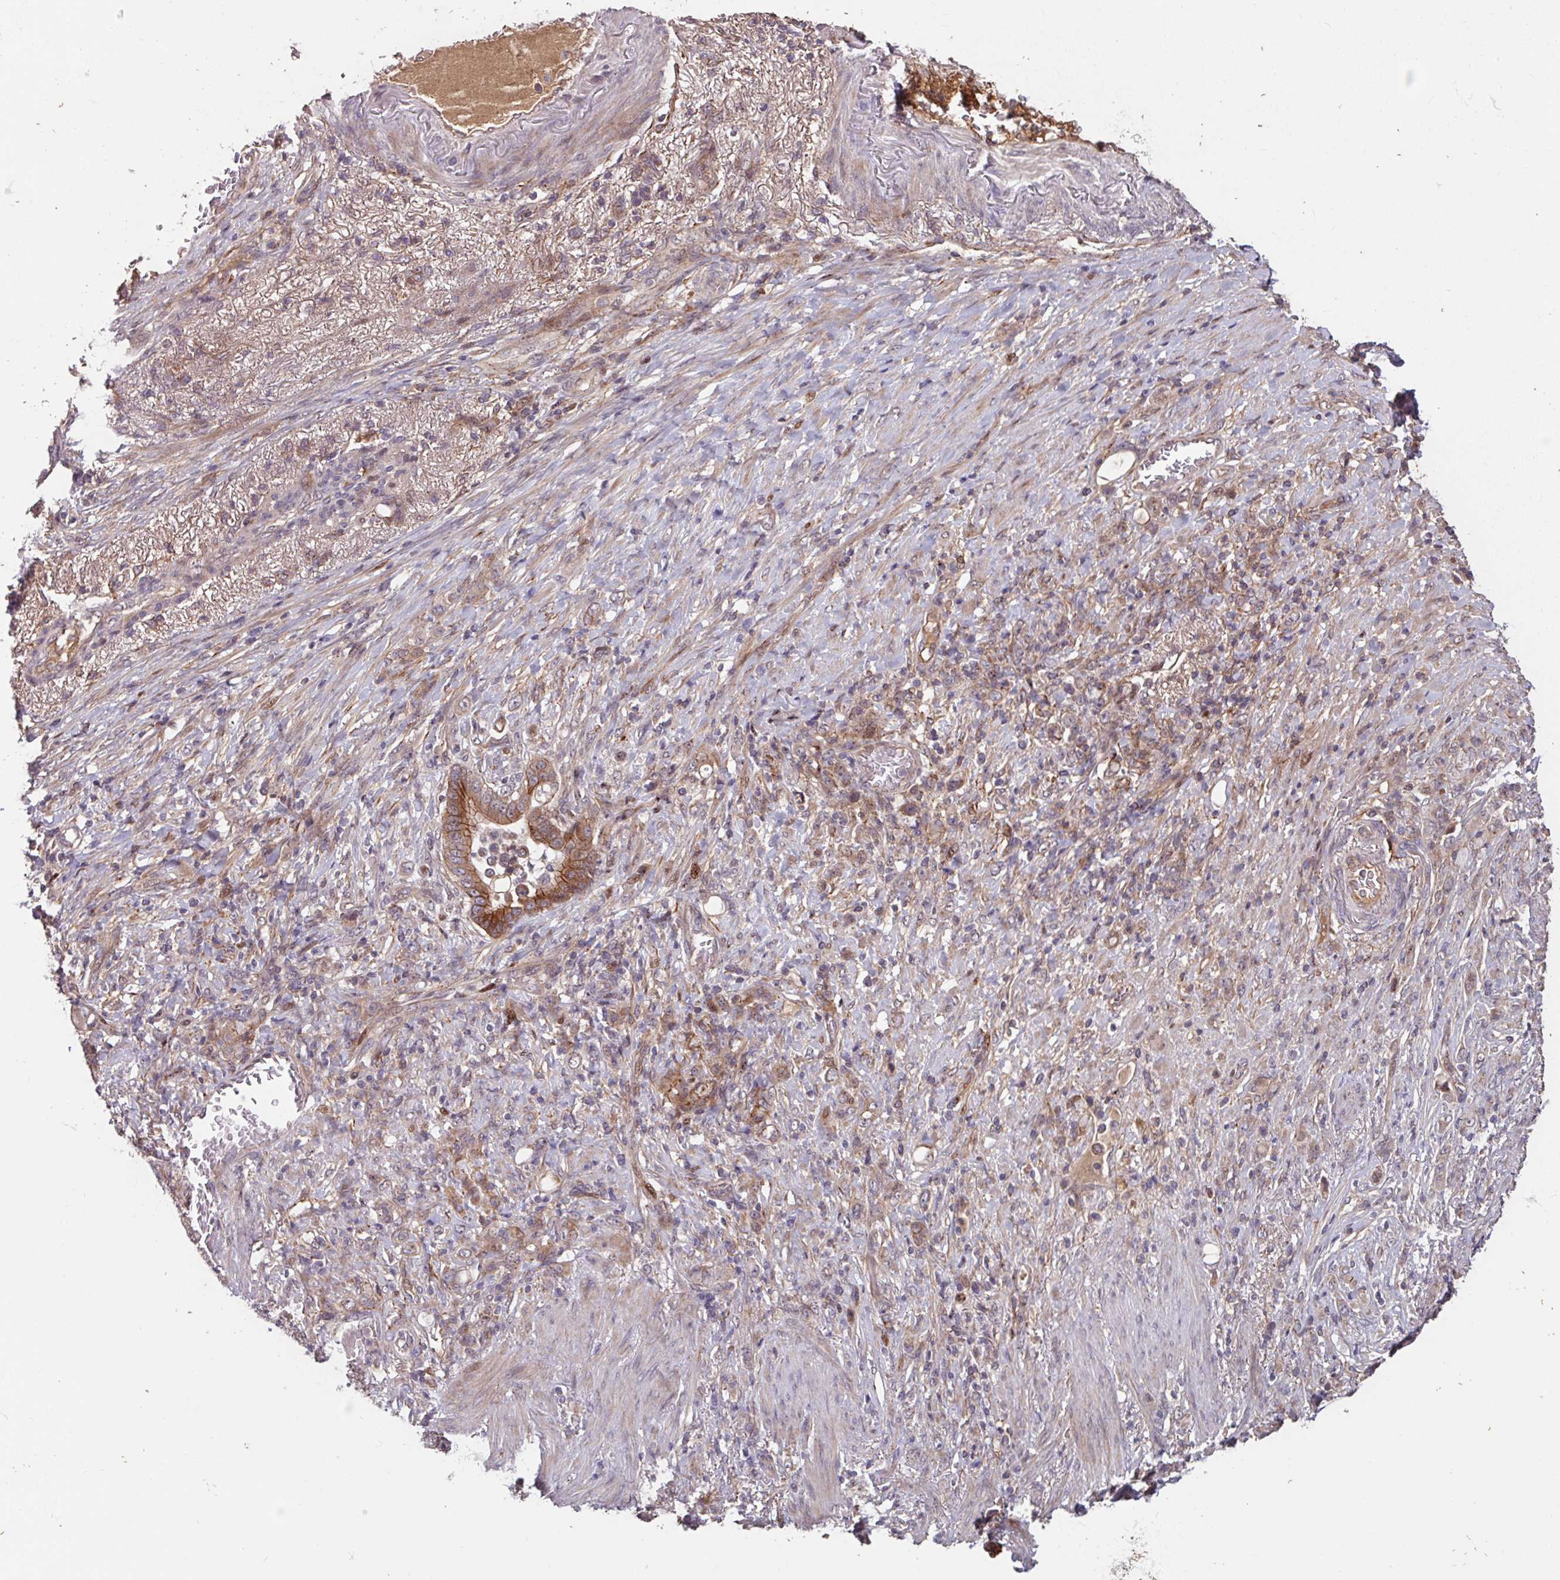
{"staining": {"intensity": "weak", "quantity": ">75%", "location": "cytoplasmic/membranous"}, "tissue": "stomach cancer", "cell_type": "Tumor cells", "image_type": "cancer", "snomed": [{"axis": "morphology", "description": "Adenocarcinoma, NOS"}, {"axis": "topography", "description": "Stomach"}], "caption": "Stomach adenocarcinoma tissue exhibits weak cytoplasmic/membranous positivity in about >75% of tumor cells", "gene": "TMEM88", "patient": {"sex": "female", "age": 79}}